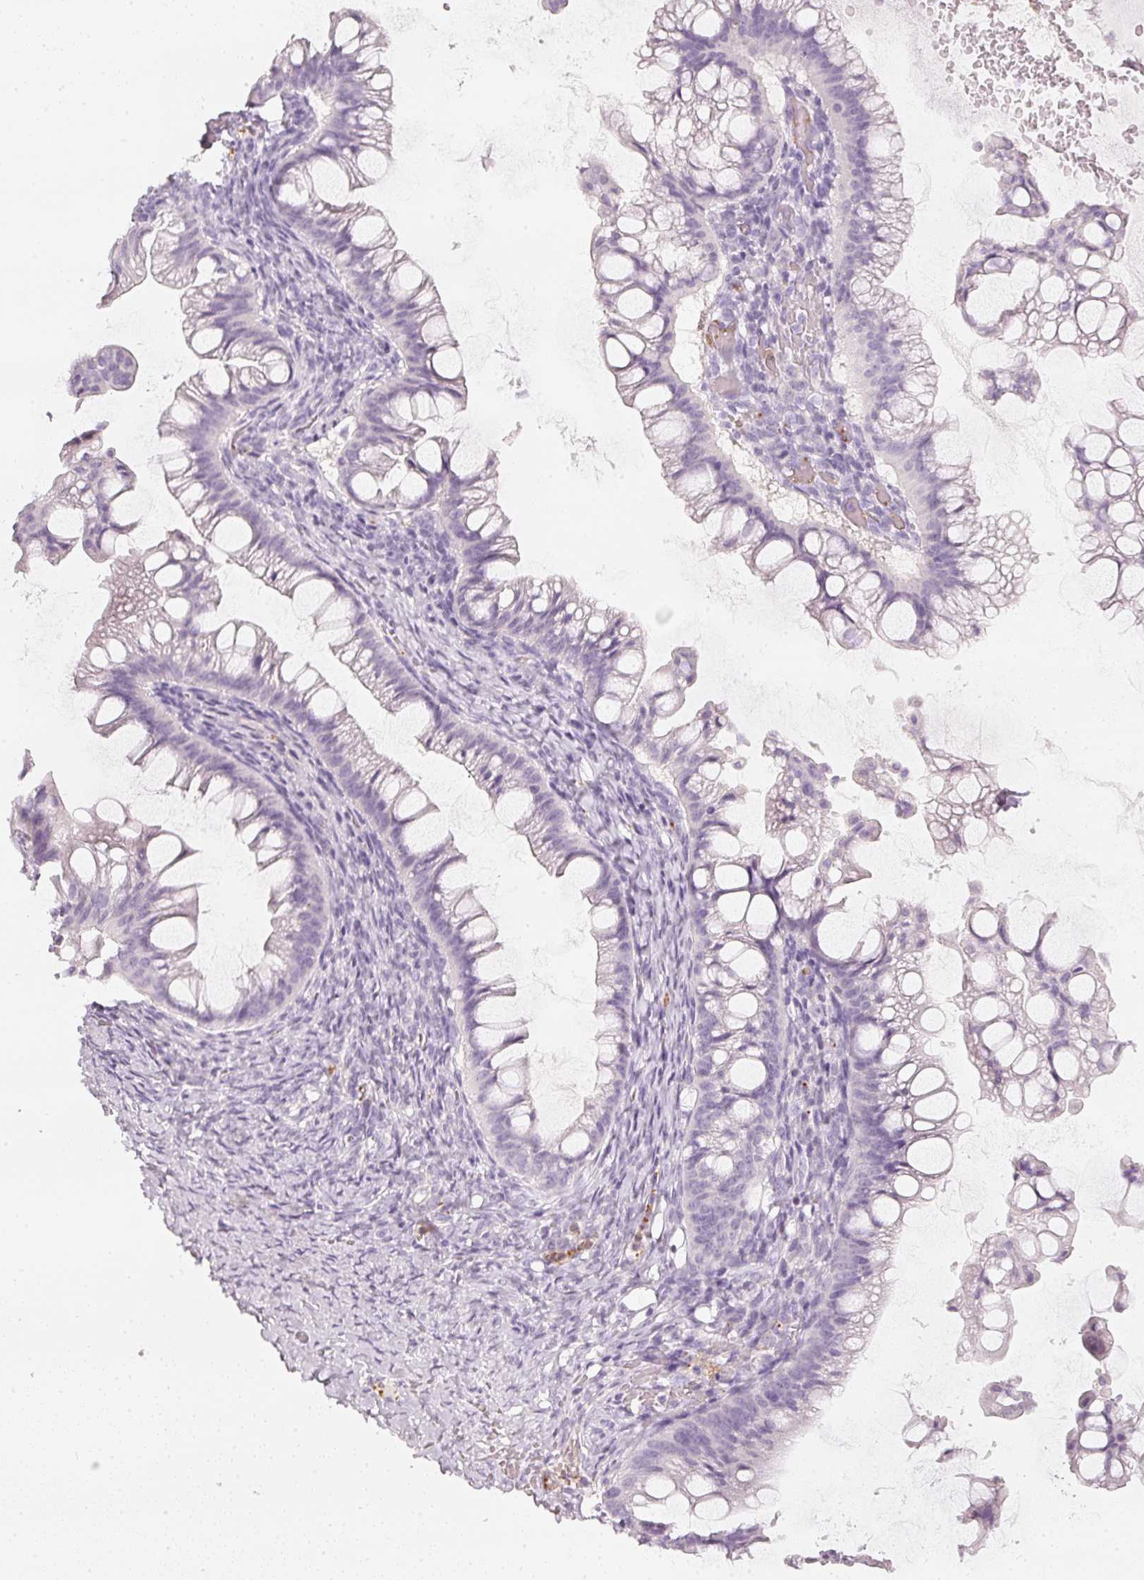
{"staining": {"intensity": "negative", "quantity": "none", "location": "none"}, "tissue": "ovarian cancer", "cell_type": "Tumor cells", "image_type": "cancer", "snomed": [{"axis": "morphology", "description": "Cystadenocarcinoma, mucinous, NOS"}, {"axis": "topography", "description": "Ovary"}], "caption": "Tumor cells show no significant protein positivity in ovarian mucinous cystadenocarcinoma. (Brightfield microscopy of DAB (3,3'-diaminobenzidine) IHC at high magnification).", "gene": "LECT2", "patient": {"sex": "female", "age": 73}}